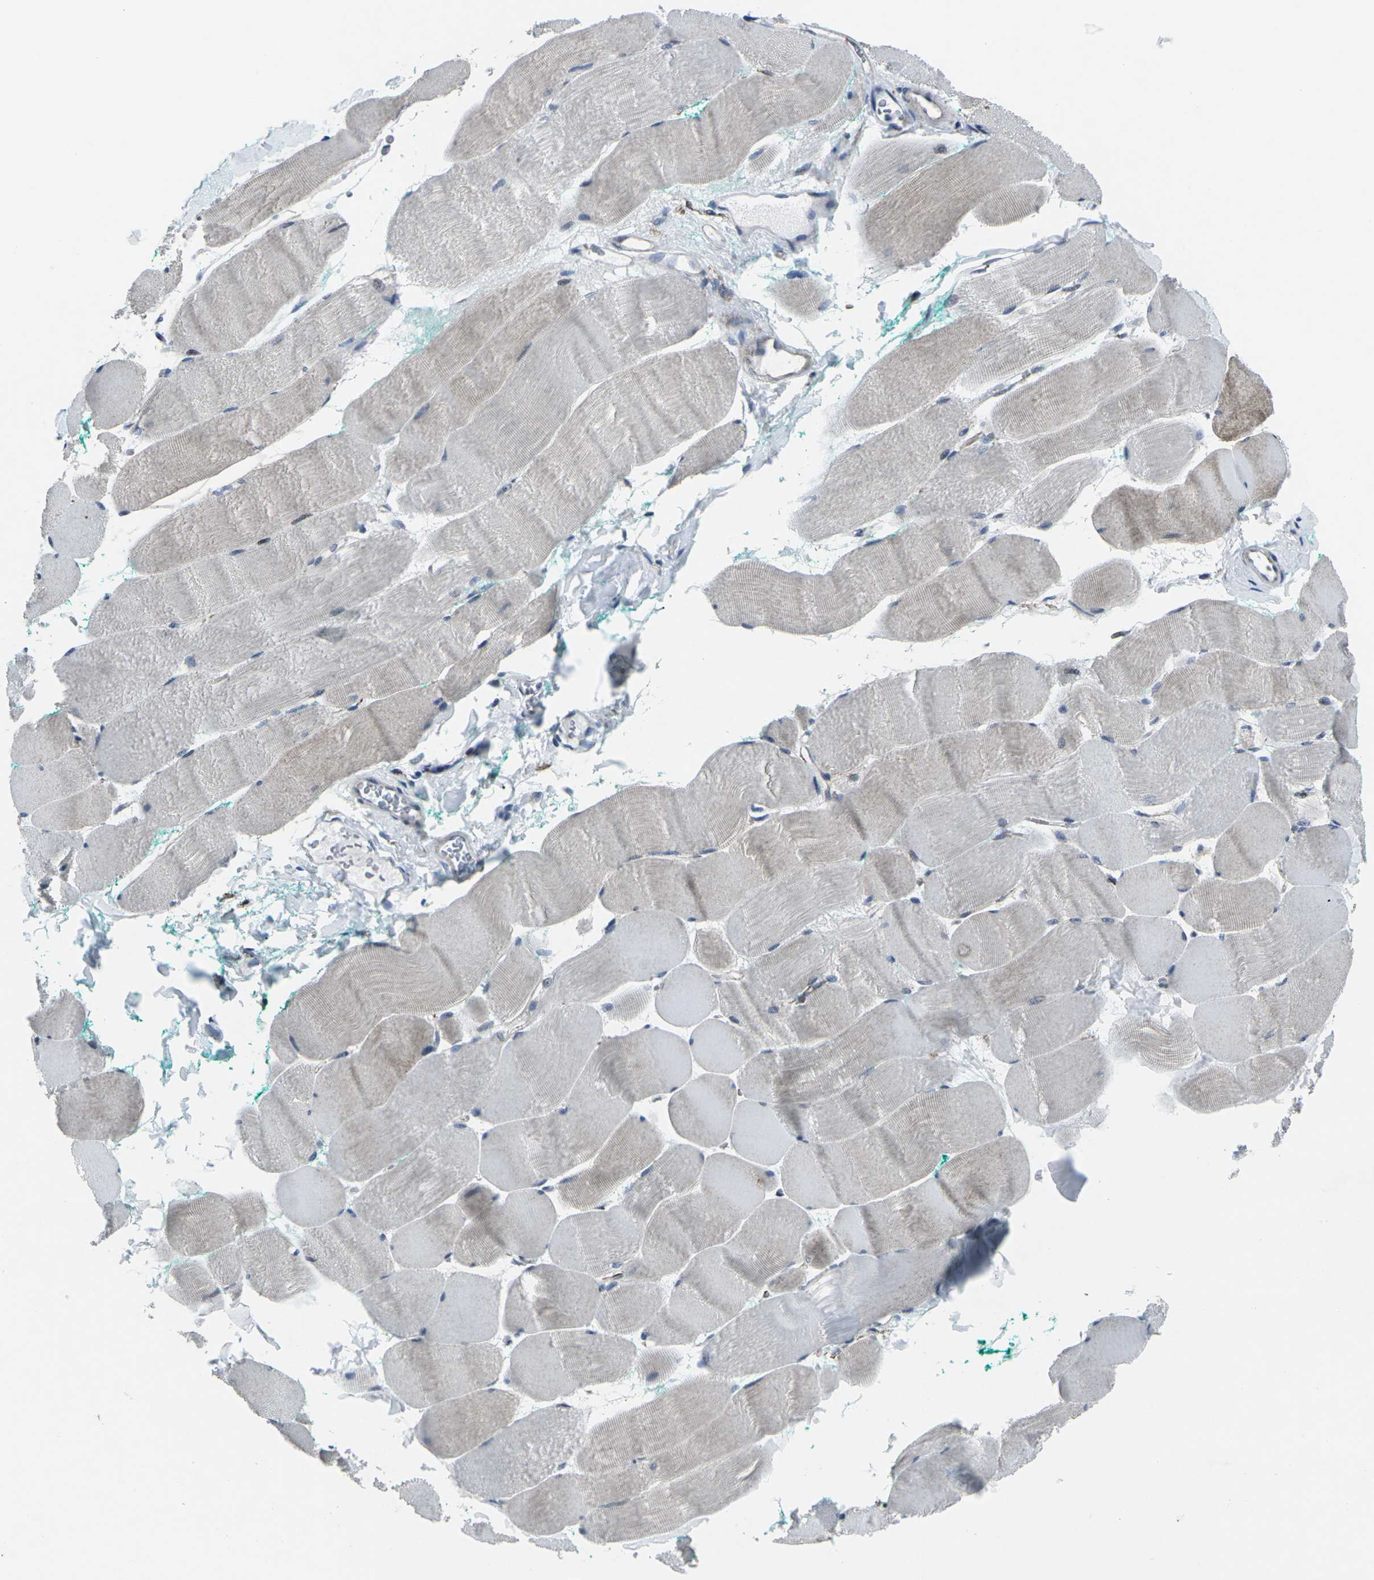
{"staining": {"intensity": "weak", "quantity": "25%-75%", "location": "cytoplasmic/membranous"}, "tissue": "skeletal muscle", "cell_type": "Myocytes", "image_type": "normal", "snomed": [{"axis": "morphology", "description": "Normal tissue, NOS"}, {"axis": "morphology", "description": "Squamous cell carcinoma, NOS"}, {"axis": "topography", "description": "Skeletal muscle"}], "caption": "Immunohistochemistry photomicrograph of normal skeletal muscle: skeletal muscle stained using IHC exhibits low levels of weak protein expression localized specifically in the cytoplasmic/membranous of myocytes, appearing as a cytoplasmic/membranous brown color.", "gene": "STAT4", "patient": {"sex": "male", "age": 51}}